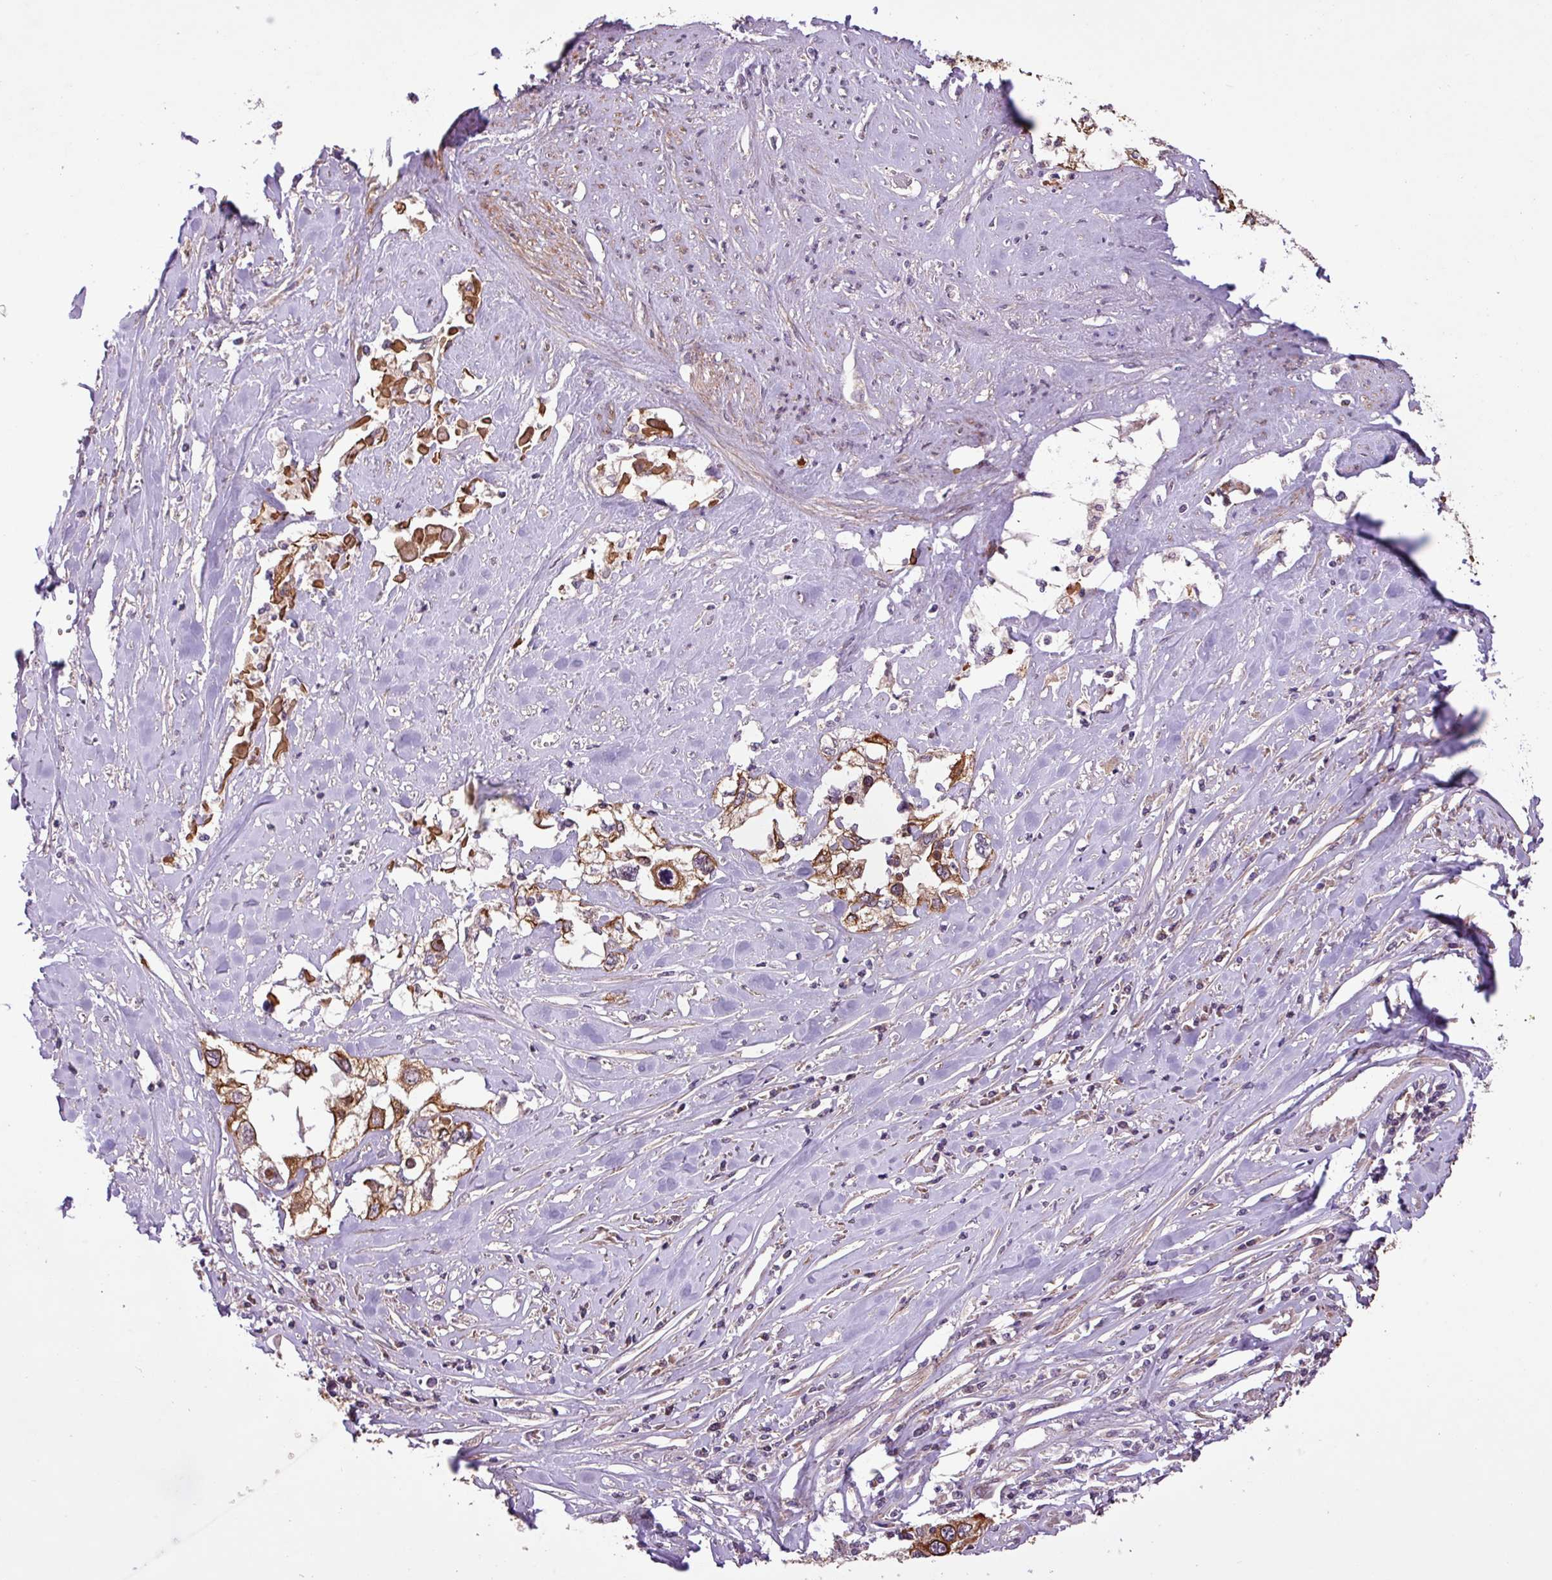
{"staining": {"intensity": "moderate", "quantity": ">75%", "location": "cytoplasmic/membranous"}, "tissue": "cervical cancer", "cell_type": "Tumor cells", "image_type": "cancer", "snomed": [{"axis": "morphology", "description": "Squamous cell carcinoma, NOS"}, {"axis": "topography", "description": "Cervix"}], "caption": "This is a micrograph of IHC staining of squamous cell carcinoma (cervical), which shows moderate expression in the cytoplasmic/membranous of tumor cells.", "gene": "TIMM10B", "patient": {"sex": "female", "age": 31}}